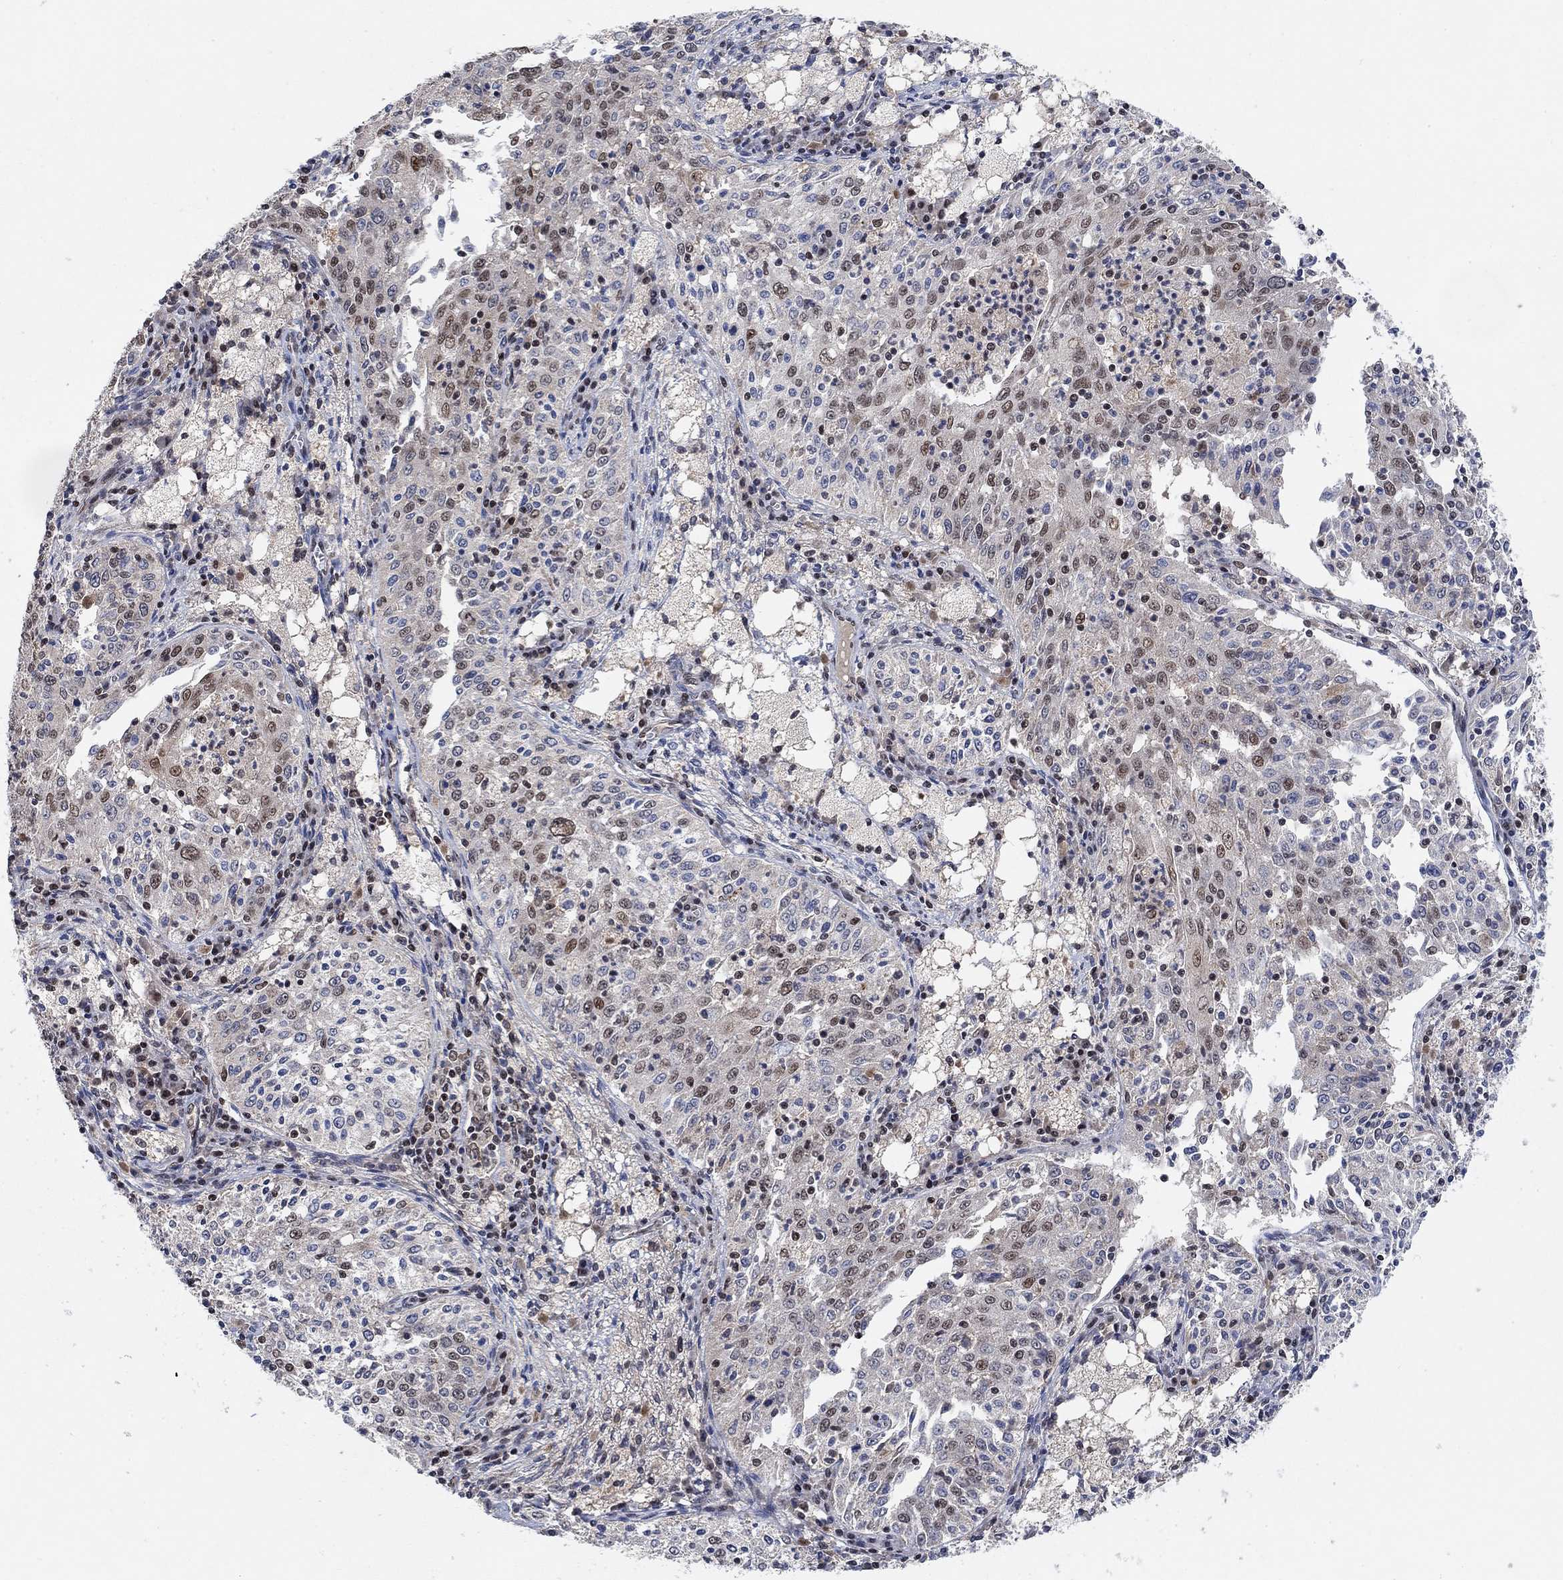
{"staining": {"intensity": "moderate", "quantity": "<25%", "location": "nuclear"}, "tissue": "cervical cancer", "cell_type": "Tumor cells", "image_type": "cancer", "snomed": [{"axis": "morphology", "description": "Squamous cell carcinoma, NOS"}, {"axis": "topography", "description": "Cervix"}], "caption": "DAB immunohistochemical staining of squamous cell carcinoma (cervical) demonstrates moderate nuclear protein staining in approximately <25% of tumor cells. (DAB IHC with brightfield microscopy, high magnification).", "gene": "THAP8", "patient": {"sex": "female", "age": 41}}